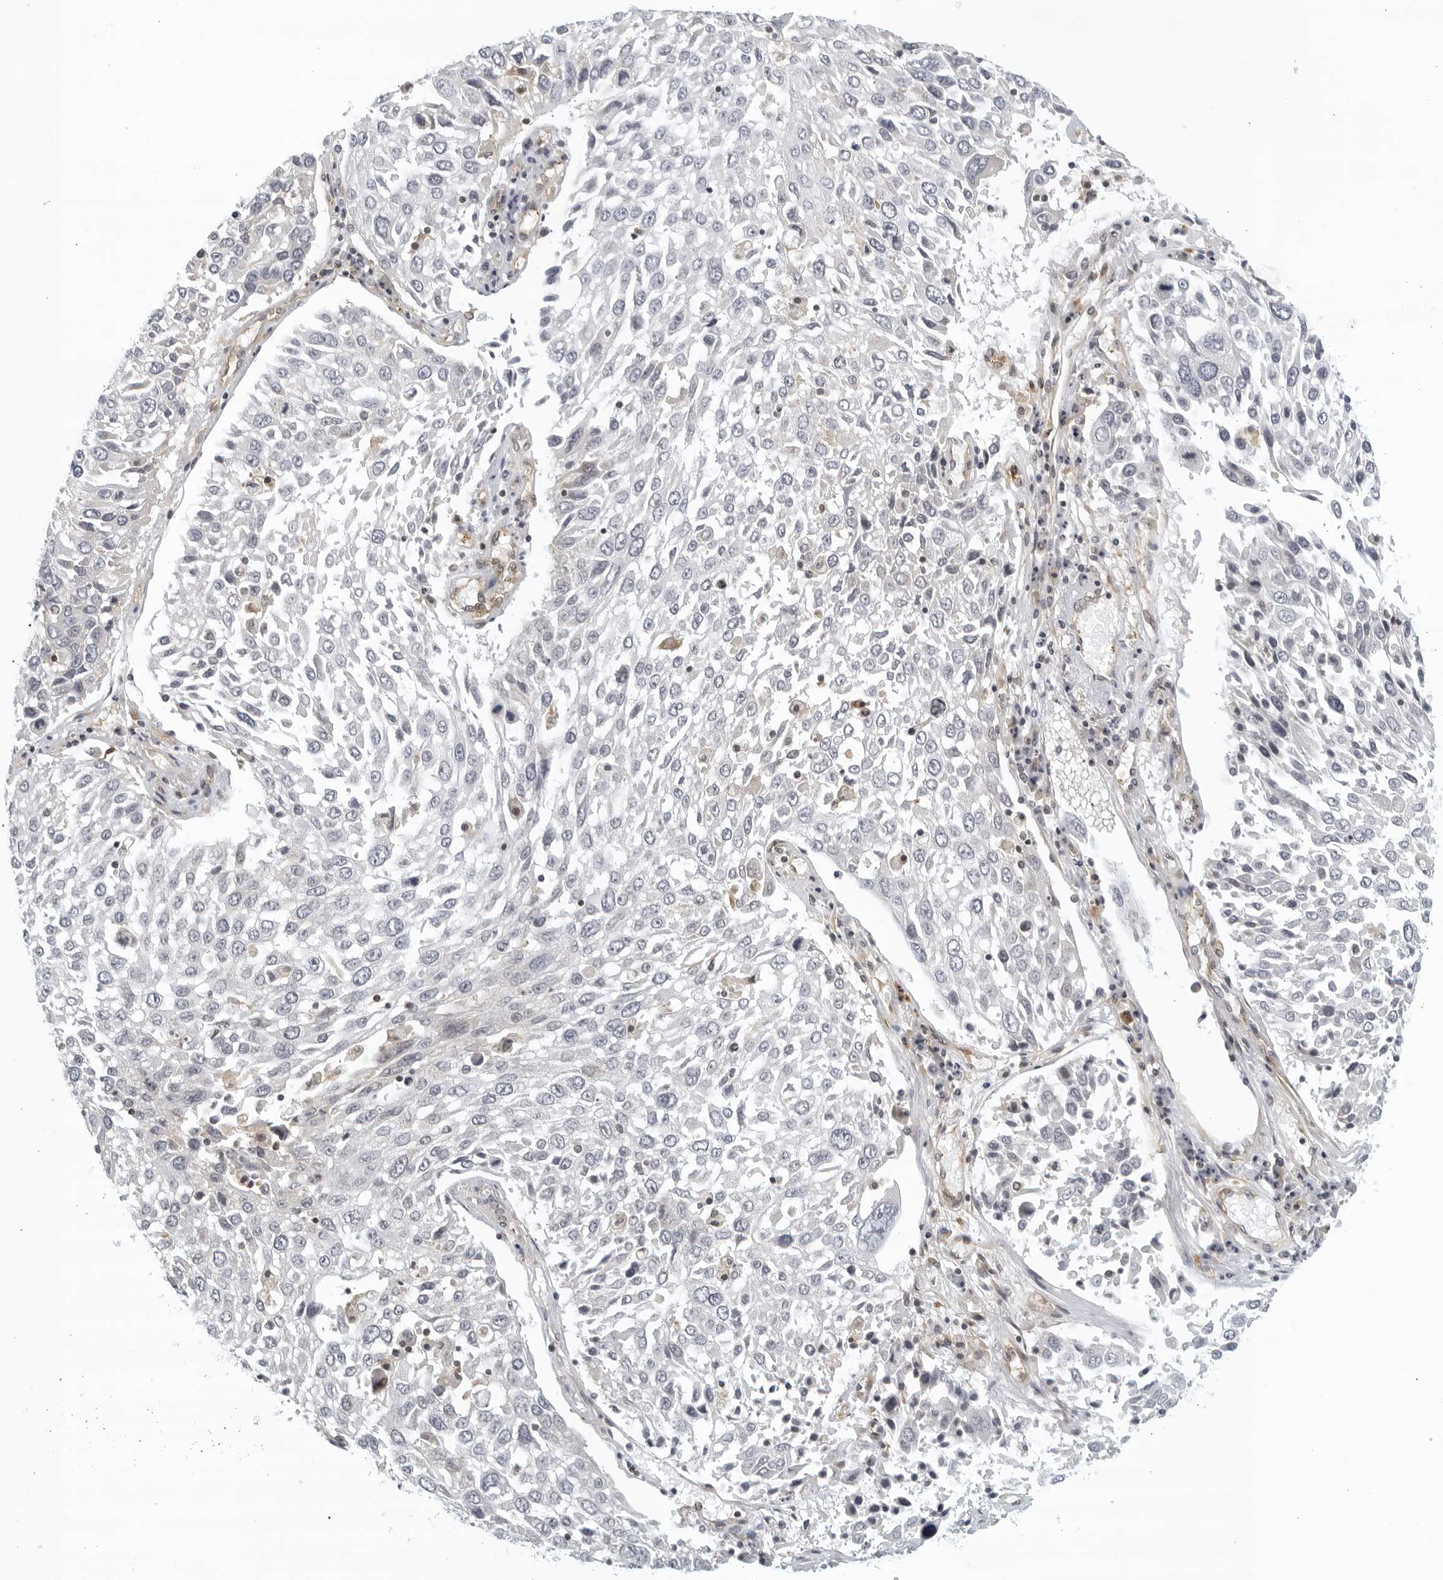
{"staining": {"intensity": "negative", "quantity": "none", "location": "none"}, "tissue": "lung cancer", "cell_type": "Tumor cells", "image_type": "cancer", "snomed": [{"axis": "morphology", "description": "Squamous cell carcinoma, NOS"}, {"axis": "topography", "description": "Lung"}], "caption": "An image of lung cancer (squamous cell carcinoma) stained for a protein displays no brown staining in tumor cells.", "gene": "SERTAD4", "patient": {"sex": "male", "age": 65}}